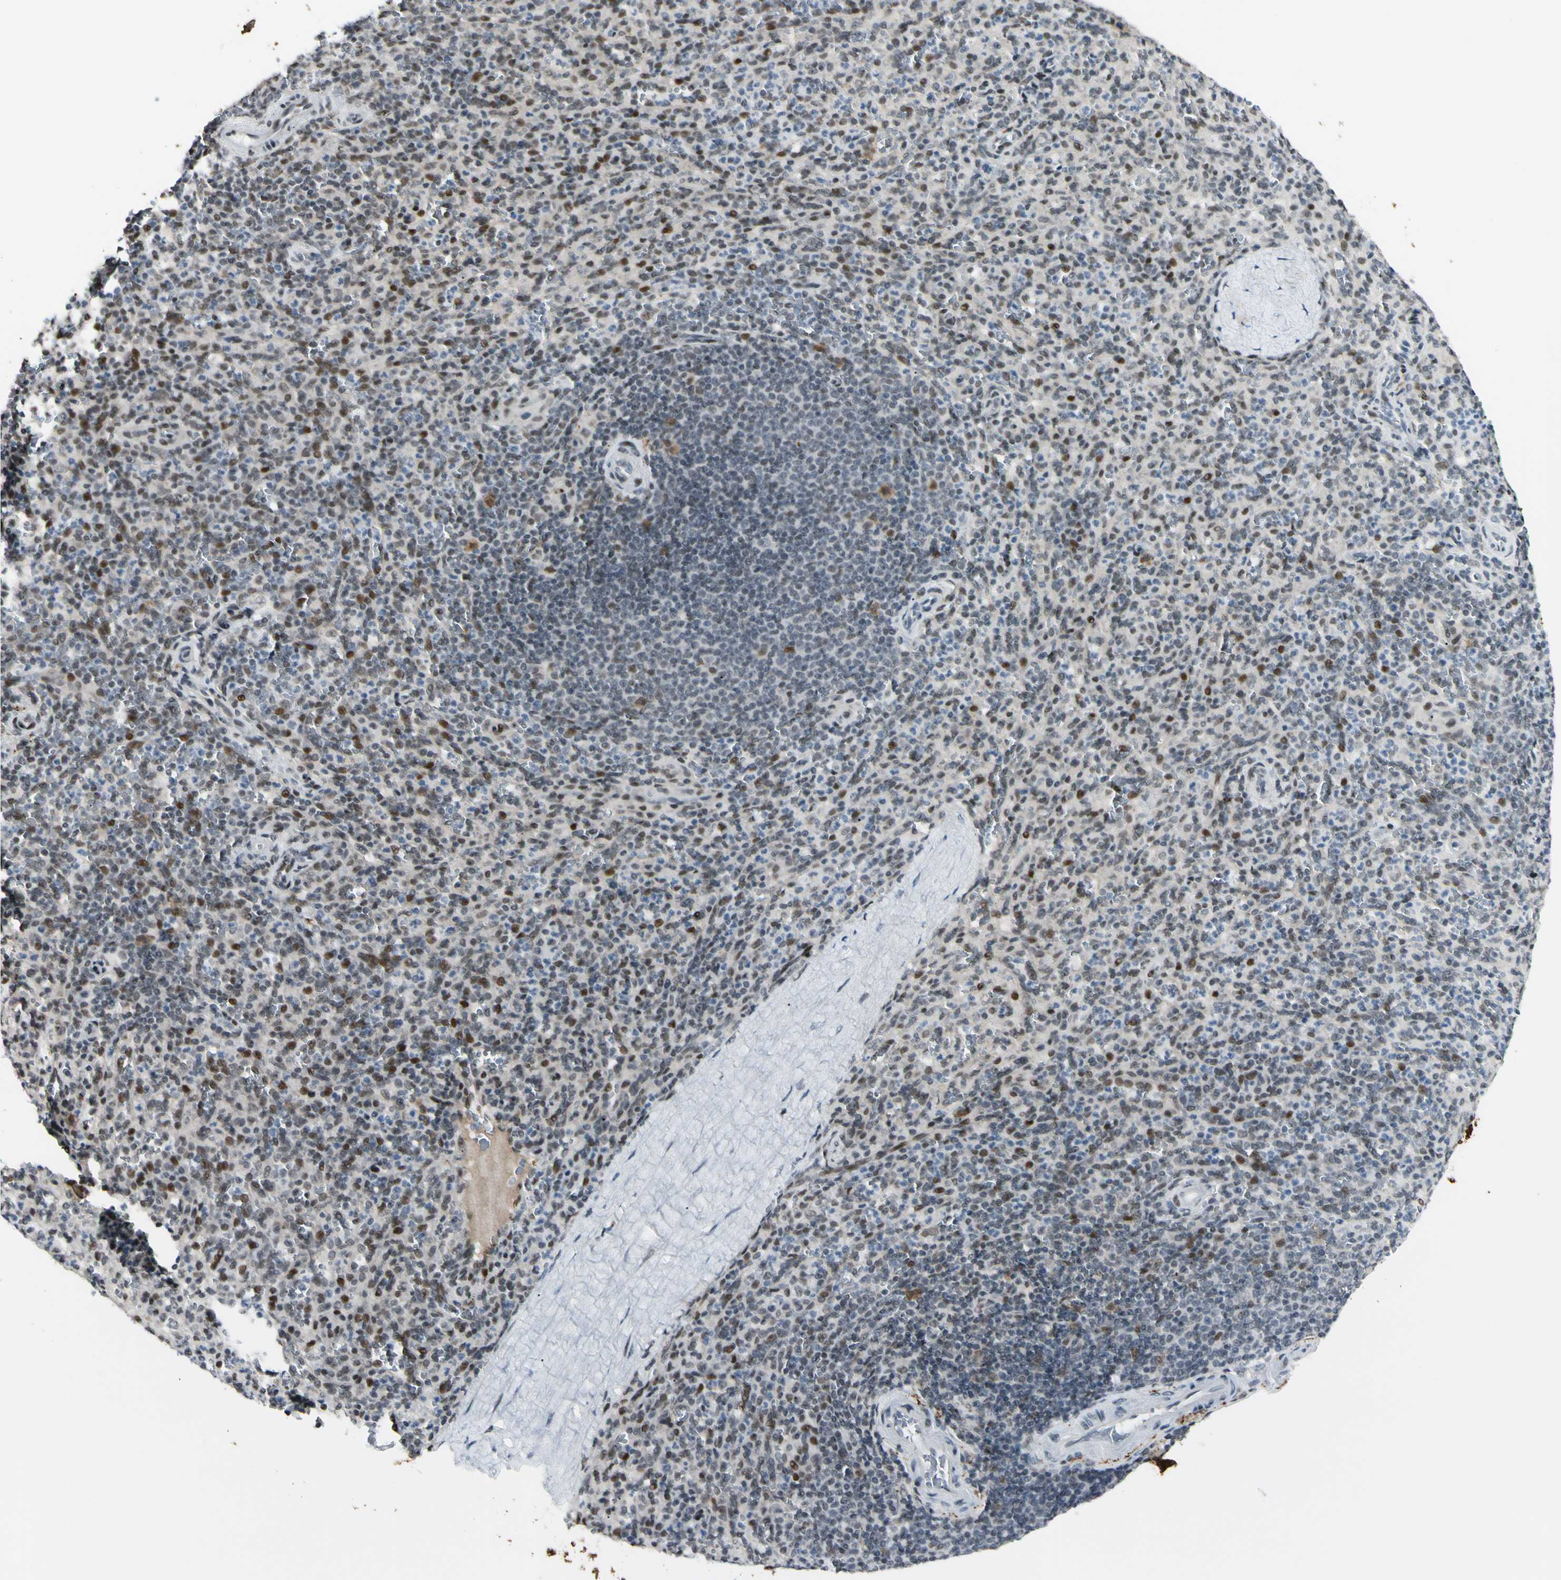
{"staining": {"intensity": "strong", "quantity": ">75%", "location": "nuclear"}, "tissue": "spleen", "cell_type": "Cells in red pulp", "image_type": "normal", "snomed": [{"axis": "morphology", "description": "Normal tissue, NOS"}, {"axis": "topography", "description": "Spleen"}], "caption": "This is a photomicrograph of immunohistochemistry (IHC) staining of normal spleen, which shows strong positivity in the nuclear of cells in red pulp.", "gene": "FUS", "patient": {"sex": "male", "age": 36}}